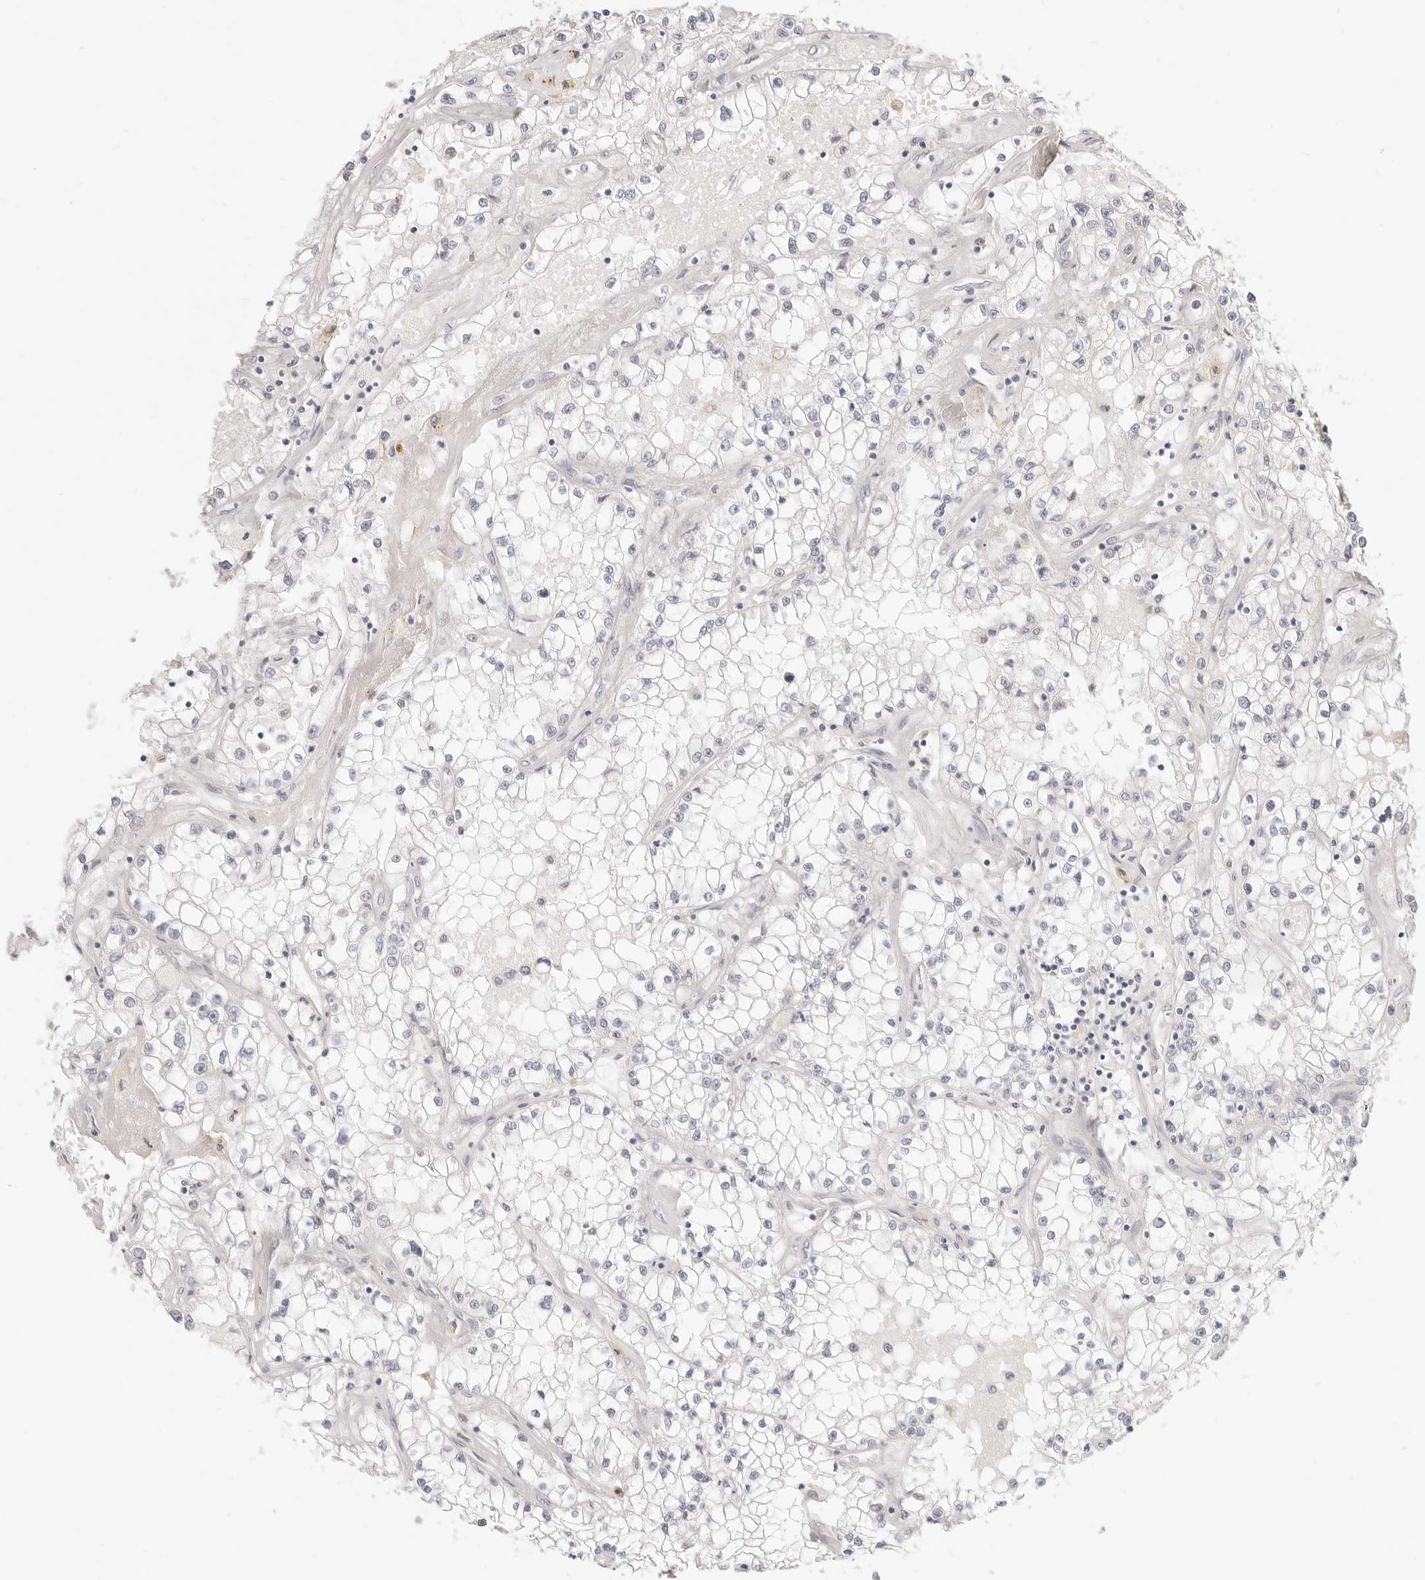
{"staining": {"intensity": "negative", "quantity": "none", "location": "none"}, "tissue": "renal cancer", "cell_type": "Tumor cells", "image_type": "cancer", "snomed": [{"axis": "morphology", "description": "Adenocarcinoma, NOS"}, {"axis": "topography", "description": "Kidney"}], "caption": "Tumor cells show no significant positivity in renal adenocarcinoma. (DAB (3,3'-diaminobenzidine) IHC with hematoxylin counter stain).", "gene": "LTB4R2", "patient": {"sex": "male", "age": 56}}